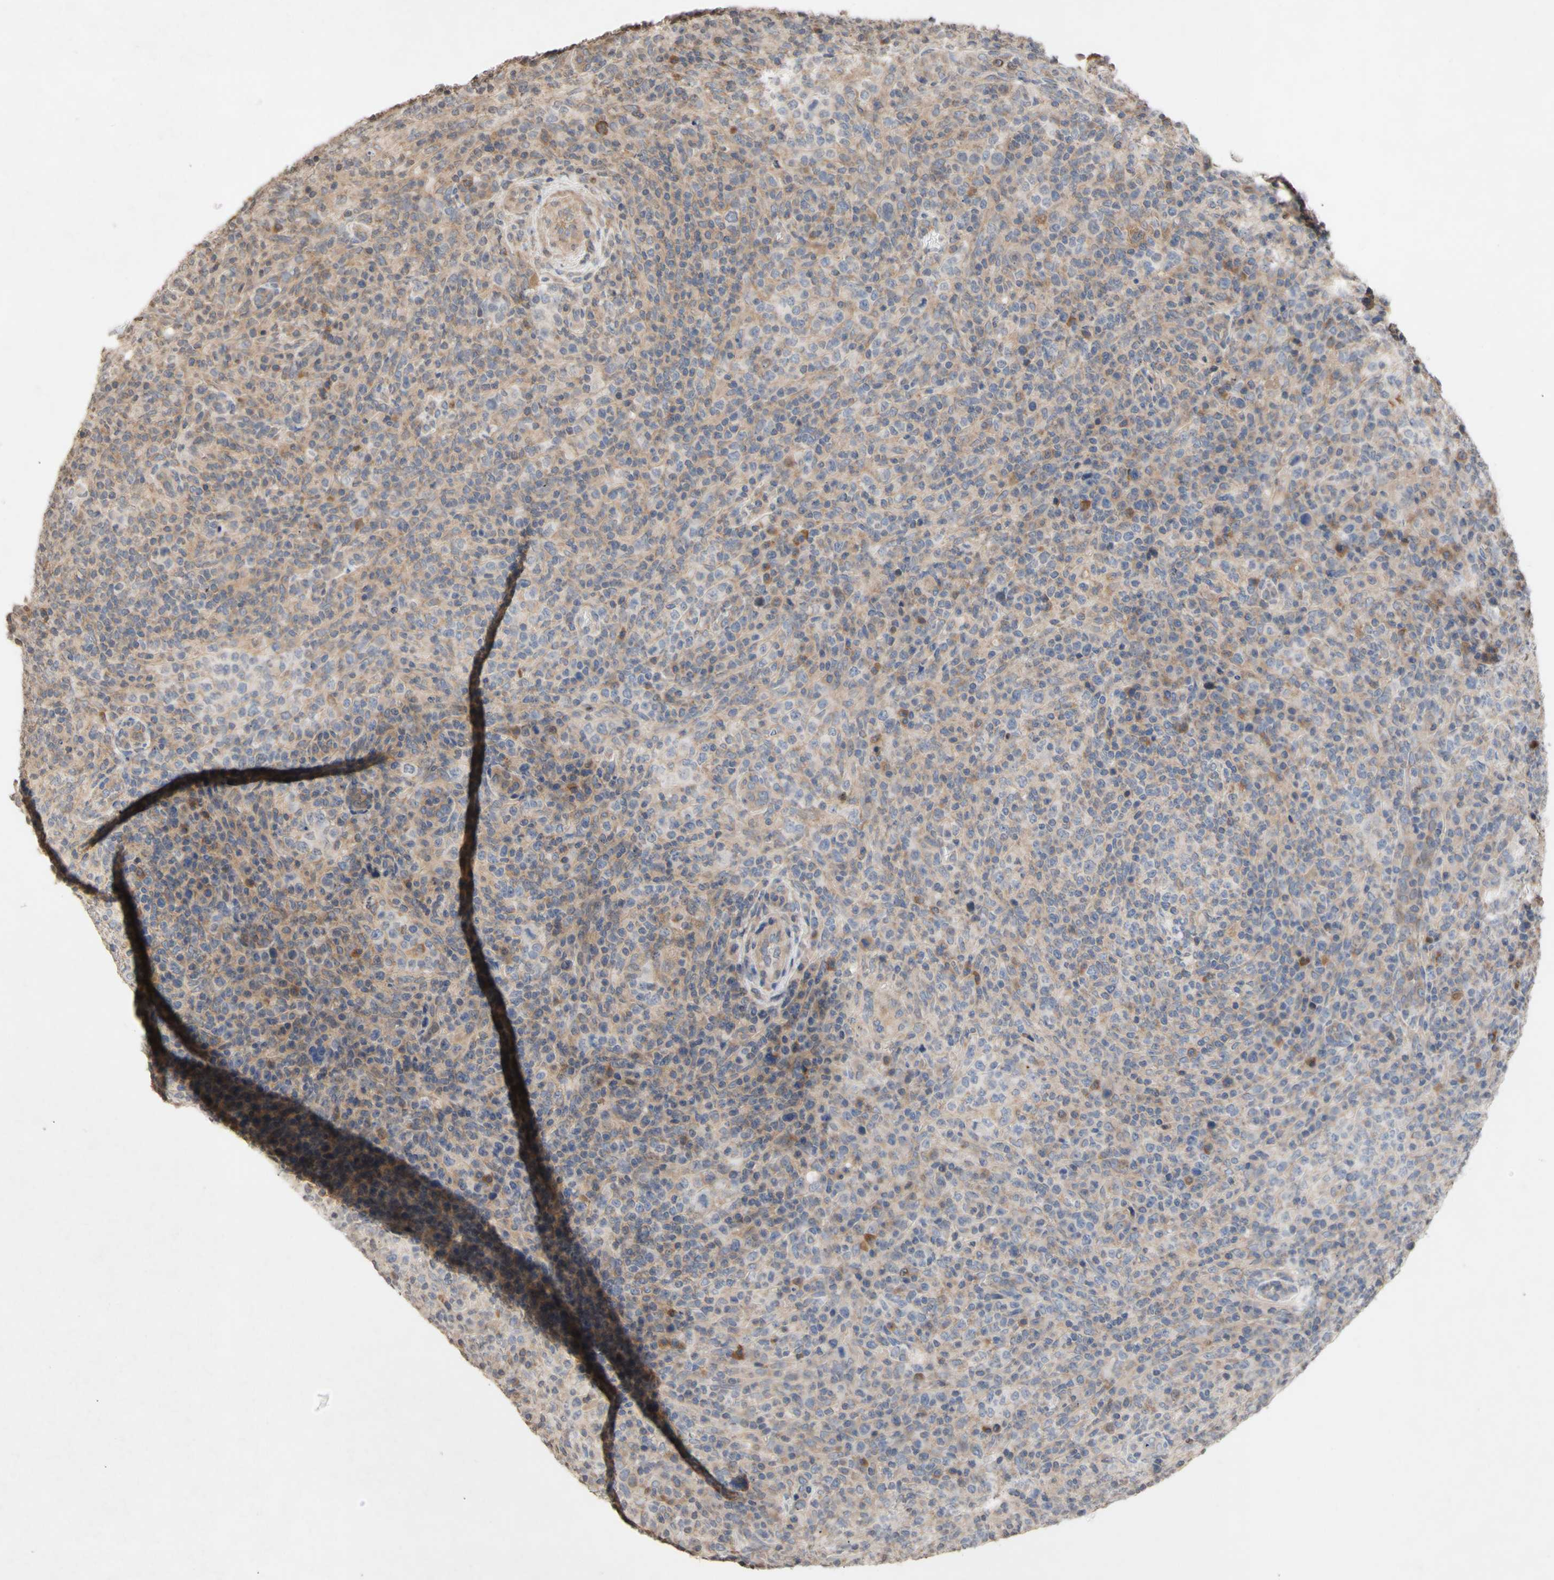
{"staining": {"intensity": "weak", "quantity": ">75%", "location": "cytoplasmic/membranous"}, "tissue": "lymphoma", "cell_type": "Tumor cells", "image_type": "cancer", "snomed": [{"axis": "morphology", "description": "Malignant lymphoma, non-Hodgkin's type, High grade"}, {"axis": "topography", "description": "Lymph node"}], "caption": "DAB (3,3'-diaminobenzidine) immunohistochemical staining of human high-grade malignant lymphoma, non-Hodgkin's type reveals weak cytoplasmic/membranous protein positivity in approximately >75% of tumor cells.", "gene": "NECTIN3", "patient": {"sex": "female", "age": 76}}